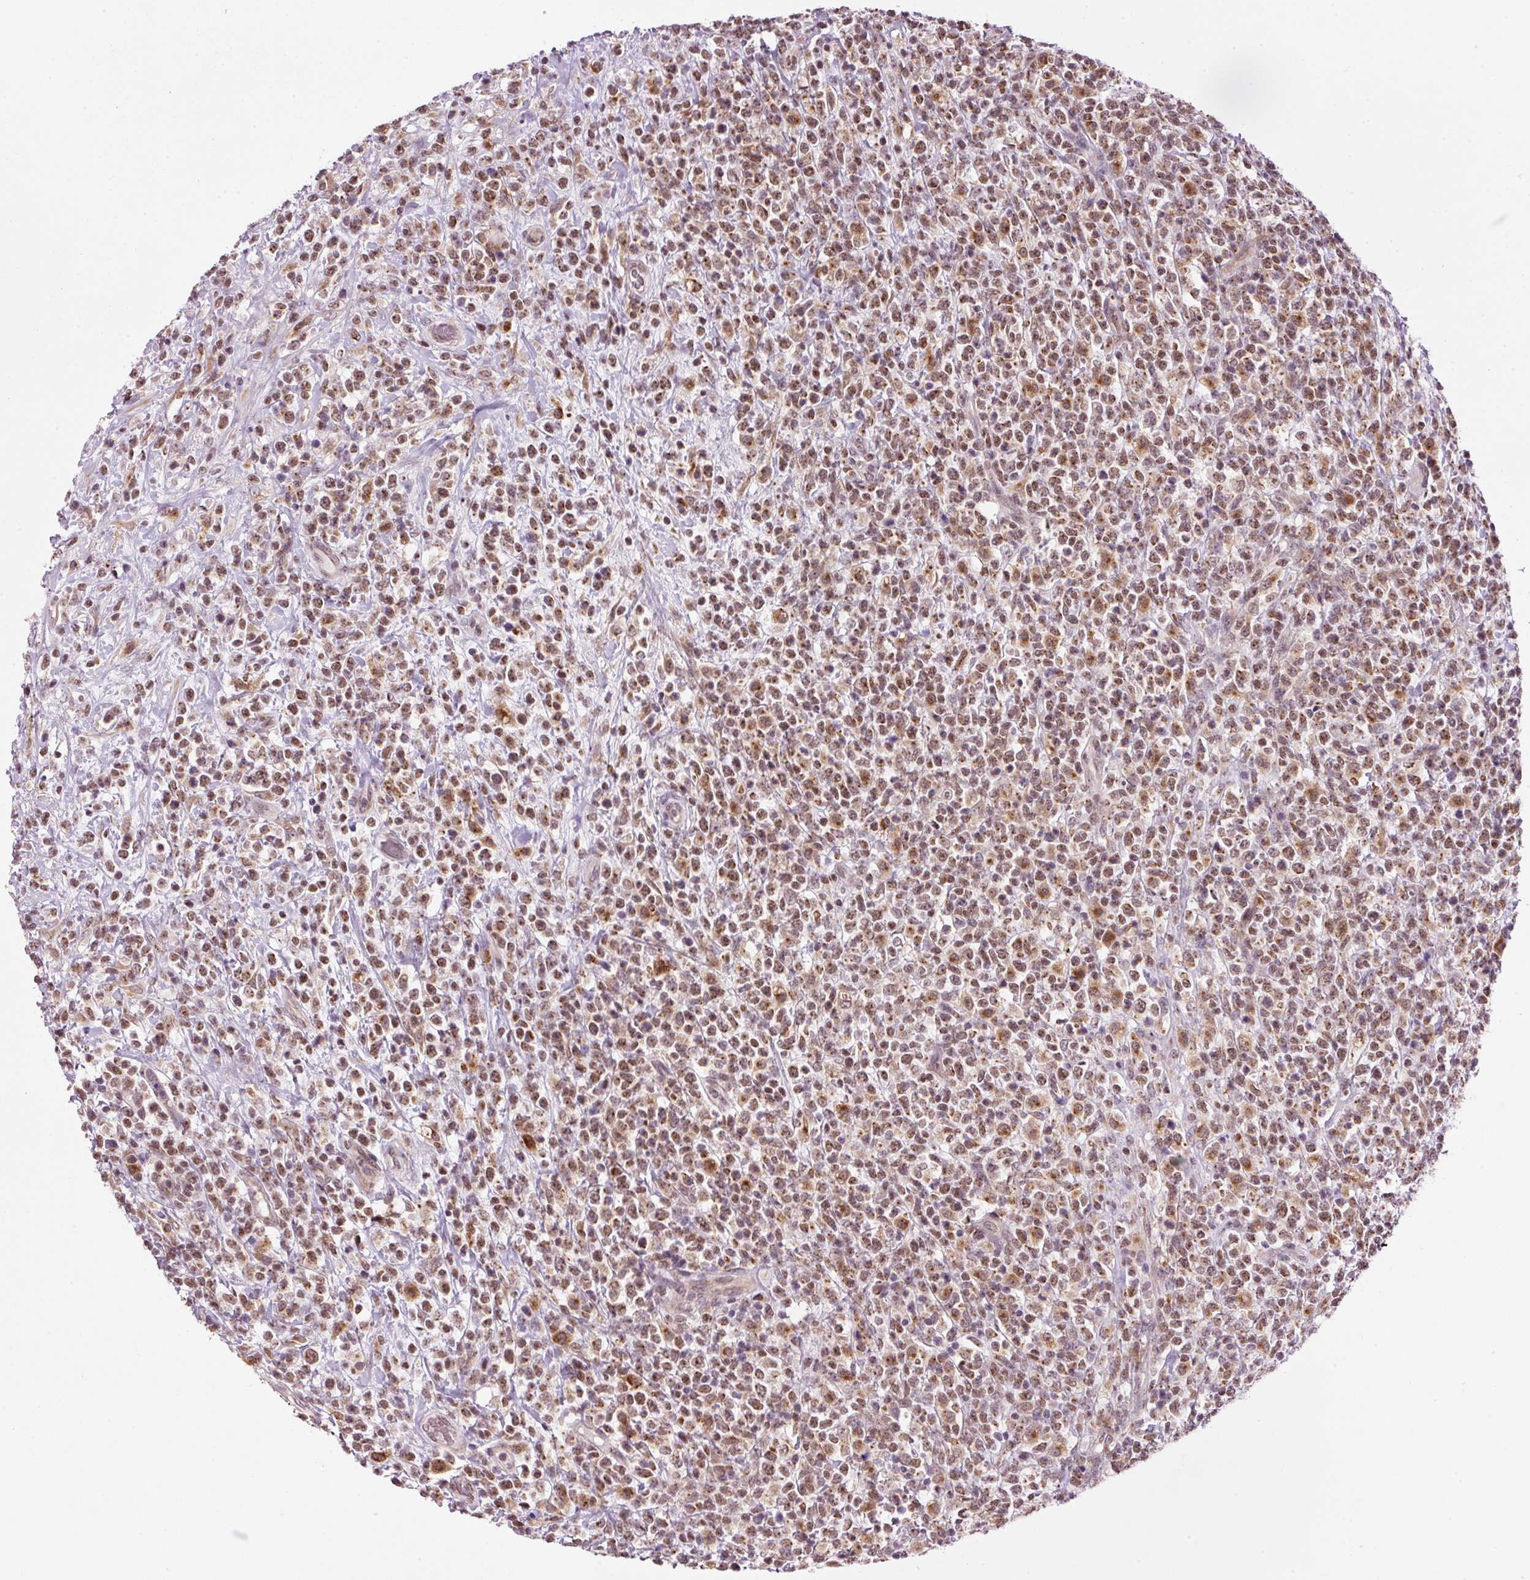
{"staining": {"intensity": "weak", "quantity": ">75%", "location": "cytoplasmic/membranous,nuclear"}, "tissue": "lymphoma", "cell_type": "Tumor cells", "image_type": "cancer", "snomed": [{"axis": "morphology", "description": "Malignant lymphoma, non-Hodgkin's type, High grade"}, {"axis": "topography", "description": "Colon"}], "caption": "Immunohistochemical staining of human high-grade malignant lymphoma, non-Hodgkin's type exhibits weak cytoplasmic/membranous and nuclear protein expression in approximately >75% of tumor cells.", "gene": "ZNF639", "patient": {"sex": "female", "age": 53}}